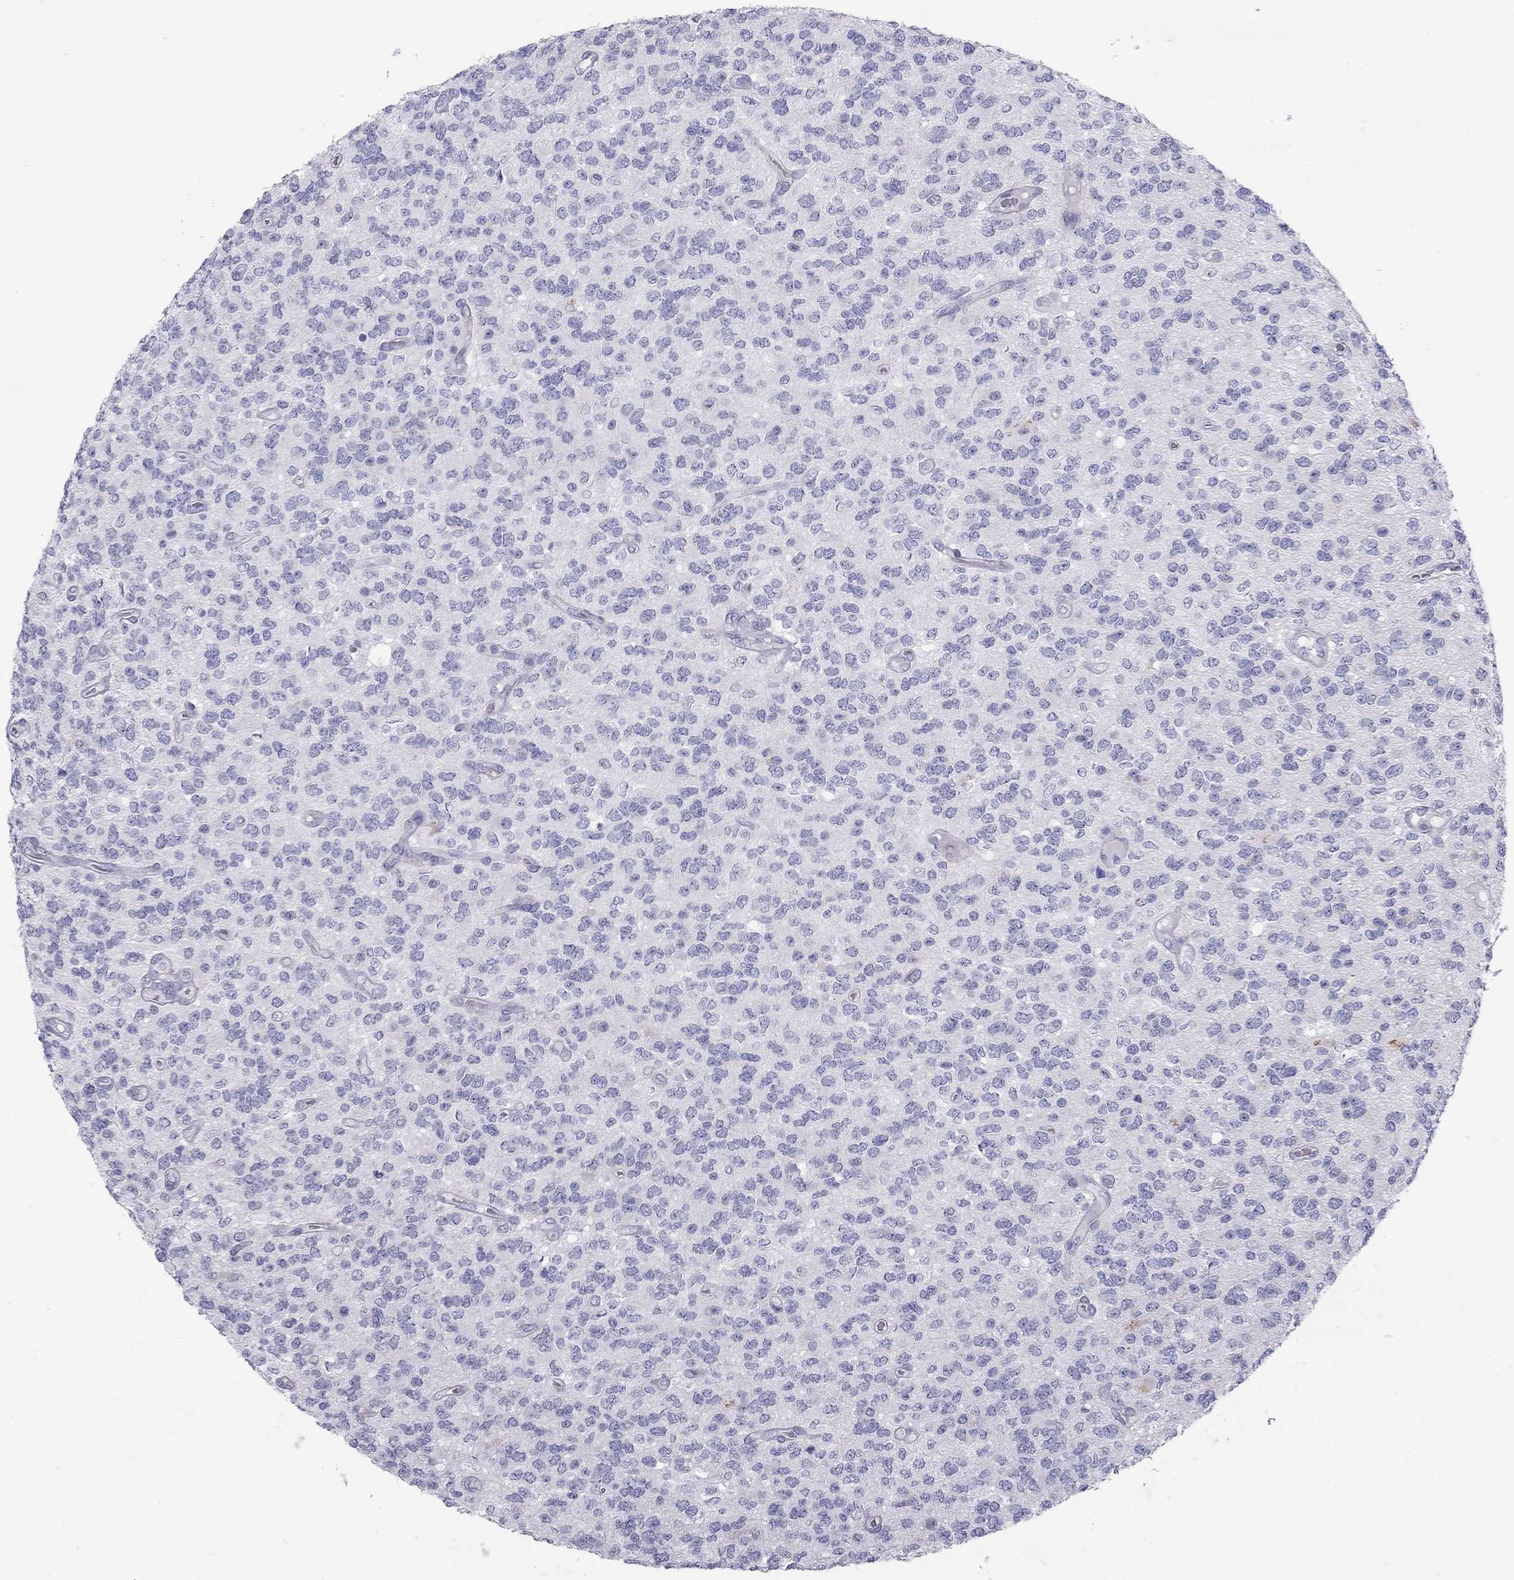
{"staining": {"intensity": "negative", "quantity": "none", "location": "none"}, "tissue": "glioma", "cell_type": "Tumor cells", "image_type": "cancer", "snomed": [{"axis": "morphology", "description": "Glioma, malignant, Low grade"}, {"axis": "topography", "description": "Brain"}], "caption": "The micrograph reveals no staining of tumor cells in glioma. (Stains: DAB immunohistochemistry (IHC) with hematoxylin counter stain, Microscopy: brightfield microscopy at high magnification).", "gene": "TDRD6", "patient": {"sex": "female", "age": 45}}